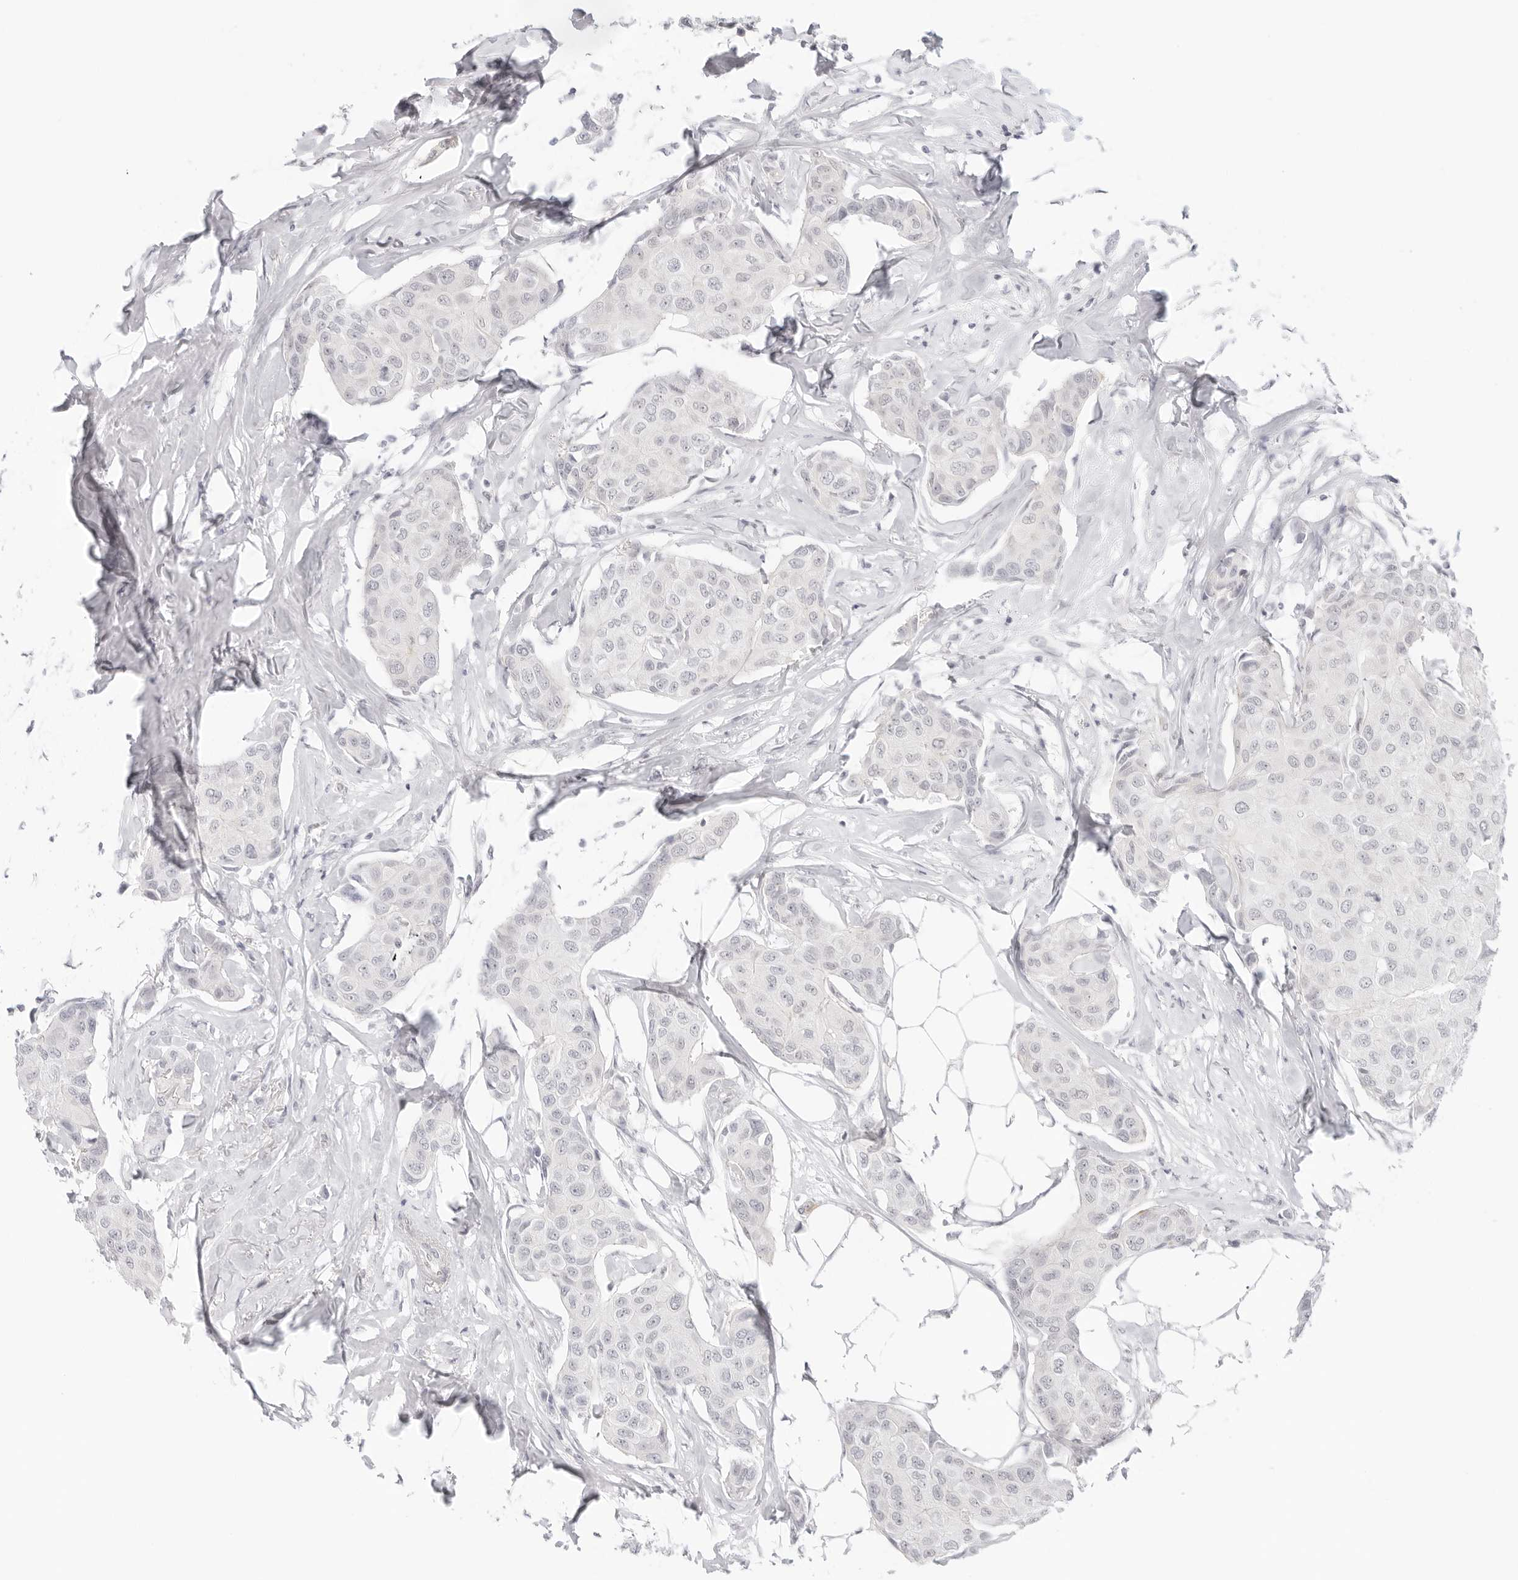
{"staining": {"intensity": "negative", "quantity": "none", "location": "none"}, "tissue": "breast cancer", "cell_type": "Tumor cells", "image_type": "cancer", "snomed": [{"axis": "morphology", "description": "Duct carcinoma"}, {"axis": "topography", "description": "Breast"}], "caption": "Immunohistochemical staining of breast cancer (intraductal carcinoma) displays no significant staining in tumor cells.", "gene": "MED18", "patient": {"sex": "female", "age": 80}}